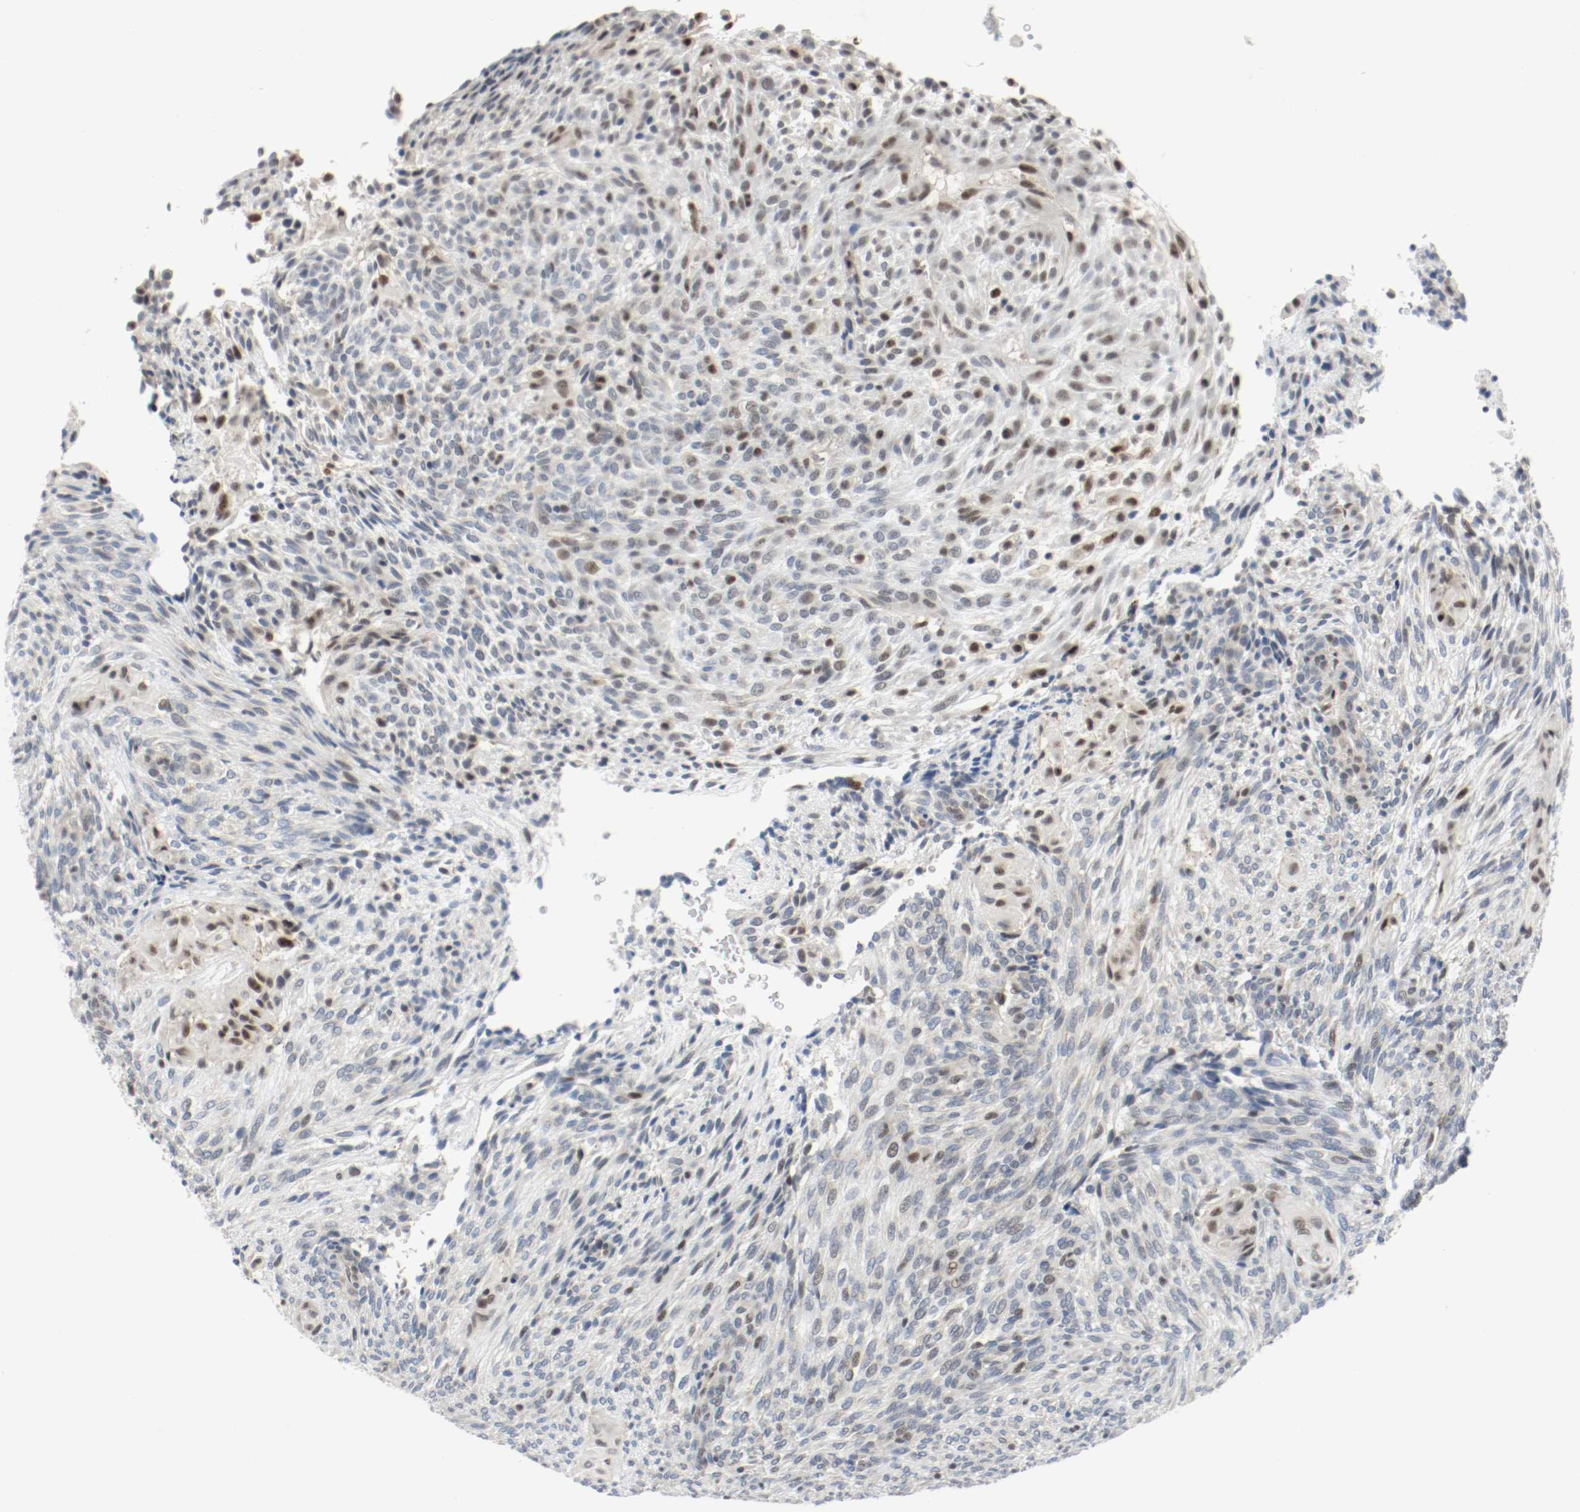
{"staining": {"intensity": "moderate", "quantity": "<25%", "location": "nuclear"}, "tissue": "glioma", "cell_type": "Tumor cells", "image_type": "cancer", "snomed": [{"axis": "morphology", "description": "Glioma, malignant, High grade"}, {"axis": "topography", "description": "Cerebral cortex"}], "caption": "IHC image of neoplastic tissue: human malignant glioma (high-grade) stained using immunohistochemistry demonstrates low levels of moderate protein expression localized specifically in the nuclear of tumor cells, appearing as a nuclear brown color.", "gene": "ASH1L", "patient": {"sex": "female", "age": 55}}